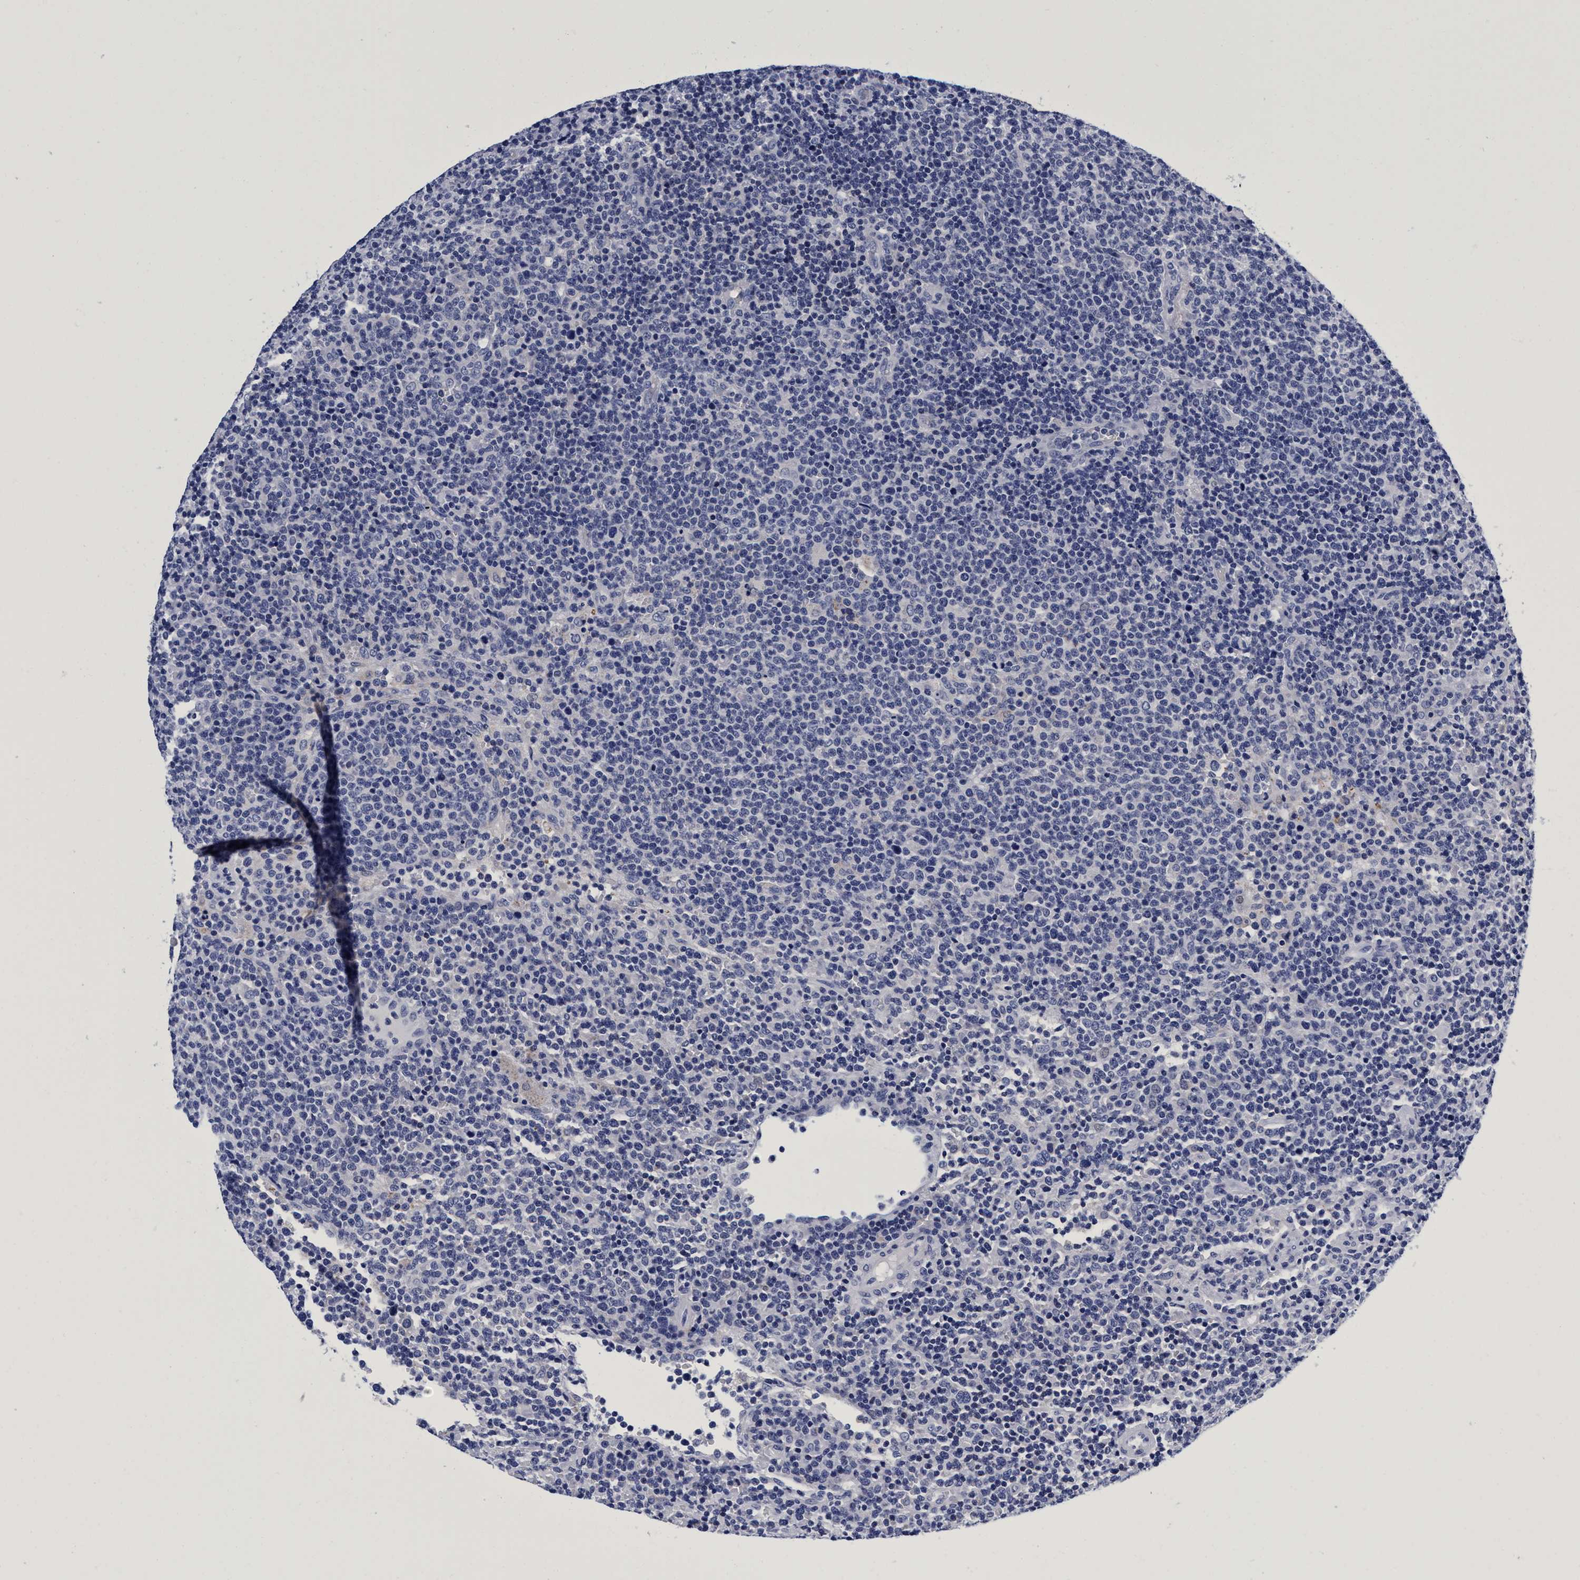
{"staining": {"intensity": "negative", "quantity": "none", "location": "none"}, "tissue": "lymphoma", "cell_type": "Tumor cells", "image_type": "cancer", "snomed": [{"axis": "morphology", "description": "Malignant lymphoma, non-Hodgkin's type, High grade"}, {"axis": "topography", "description": "Lymph node"}], "caption": "DAB immunohistochemical staining of lymphoma demonstrates no significant expression in tumor cells.", "gene": "PLPPR1", "patient": {"sex": "male", "age": 61}}